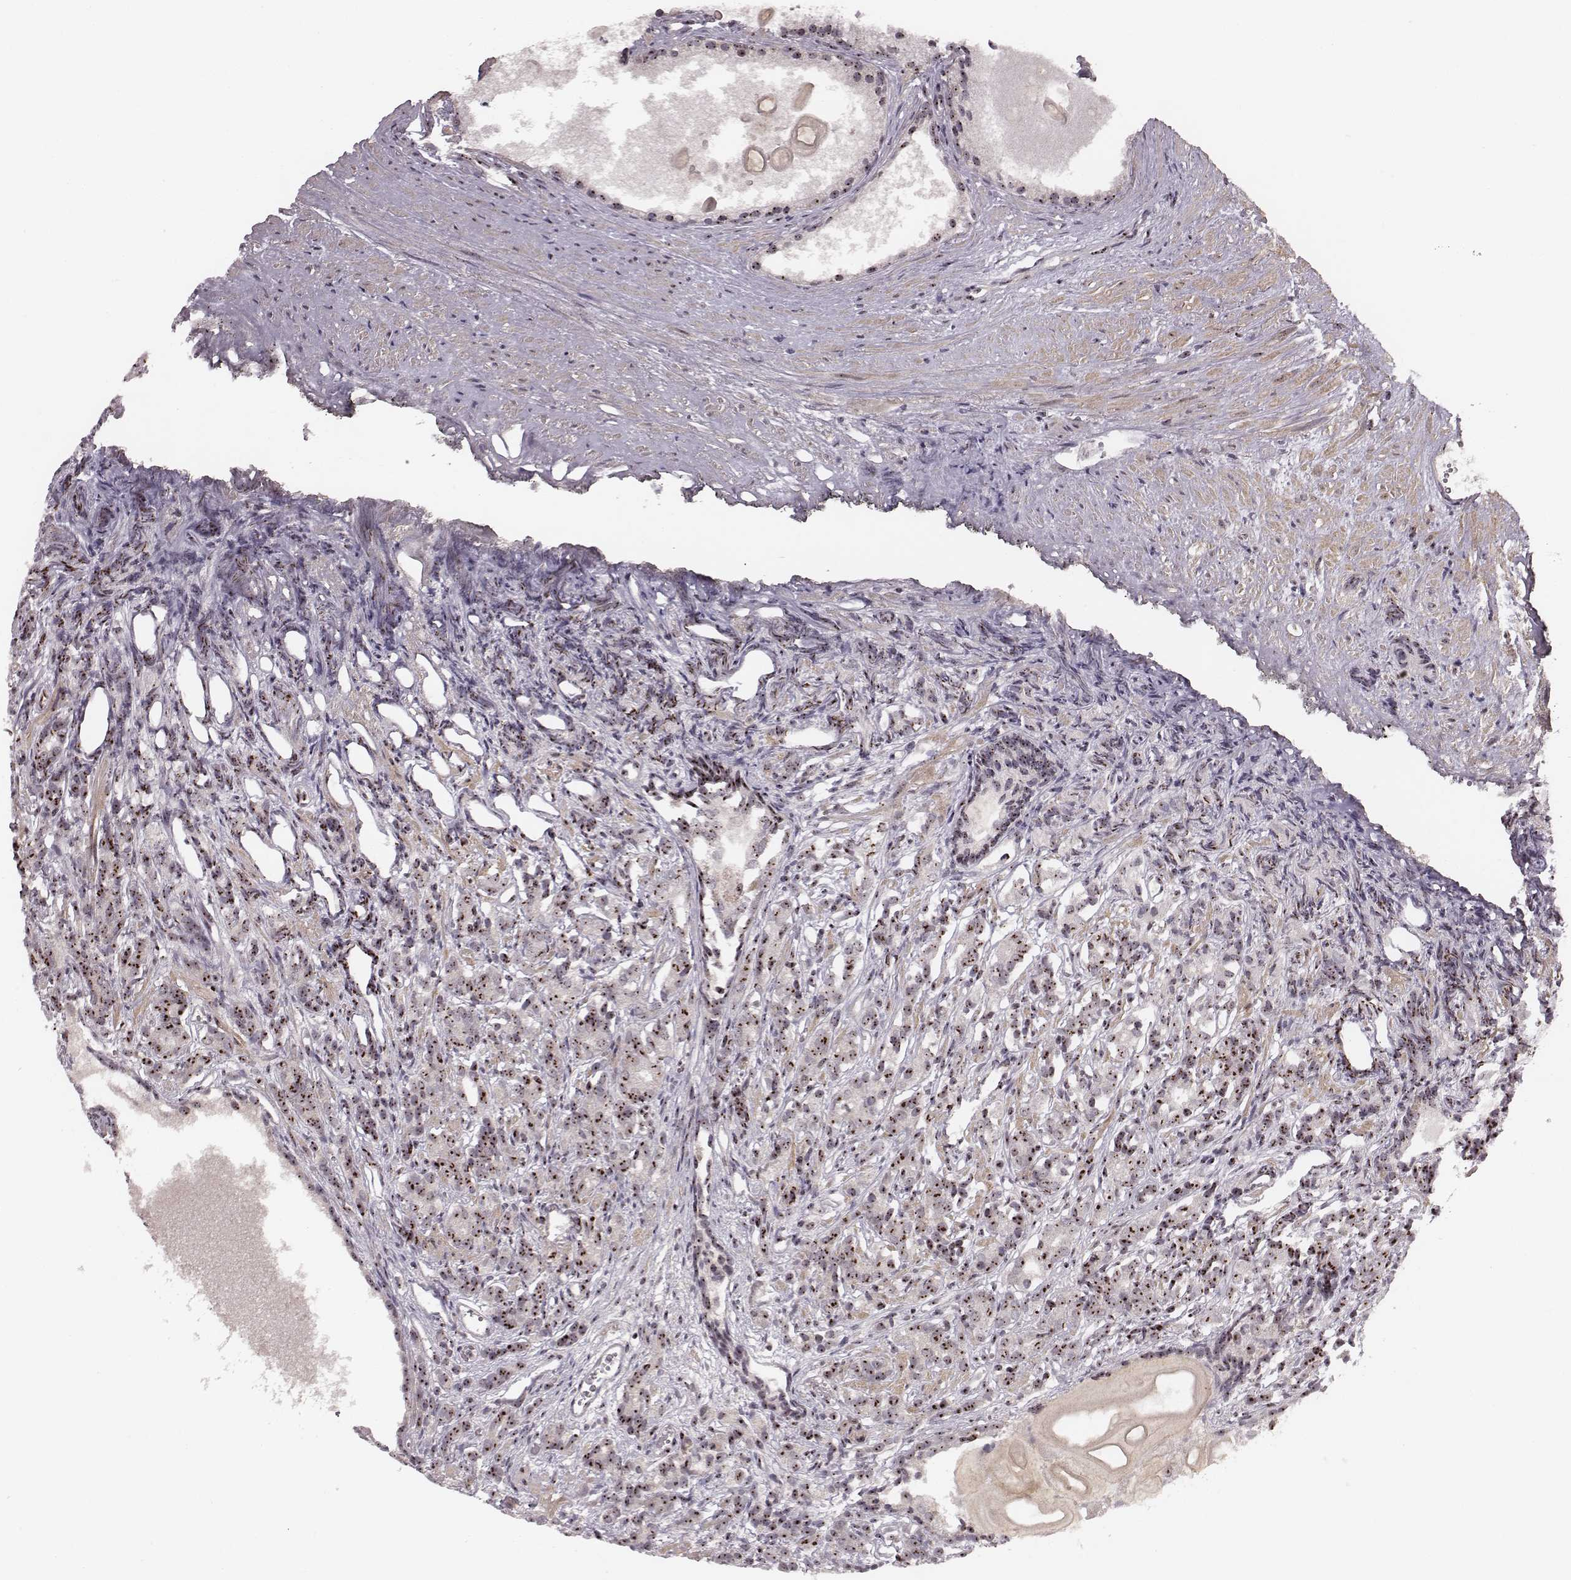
{"staining": {"intensity": "moderate", "quantity": ">75%", "location": "nuclear"}, "tissue": "prostate cancer", "cell_type": "Tumor cells", "image_type": "cancer", "snomed": [{"axis": "morphology", "description": "Adenocarcinoma, High grade"}, {"axis": "topography", "description": "Prostate"}], "caption": "Tumor cells demonstrate medium levels of moderate nuclear expression in about >75% of cells in prostate cancer.", "gene": "NOP56", "patient": {"sex": "male", "age": 84}}